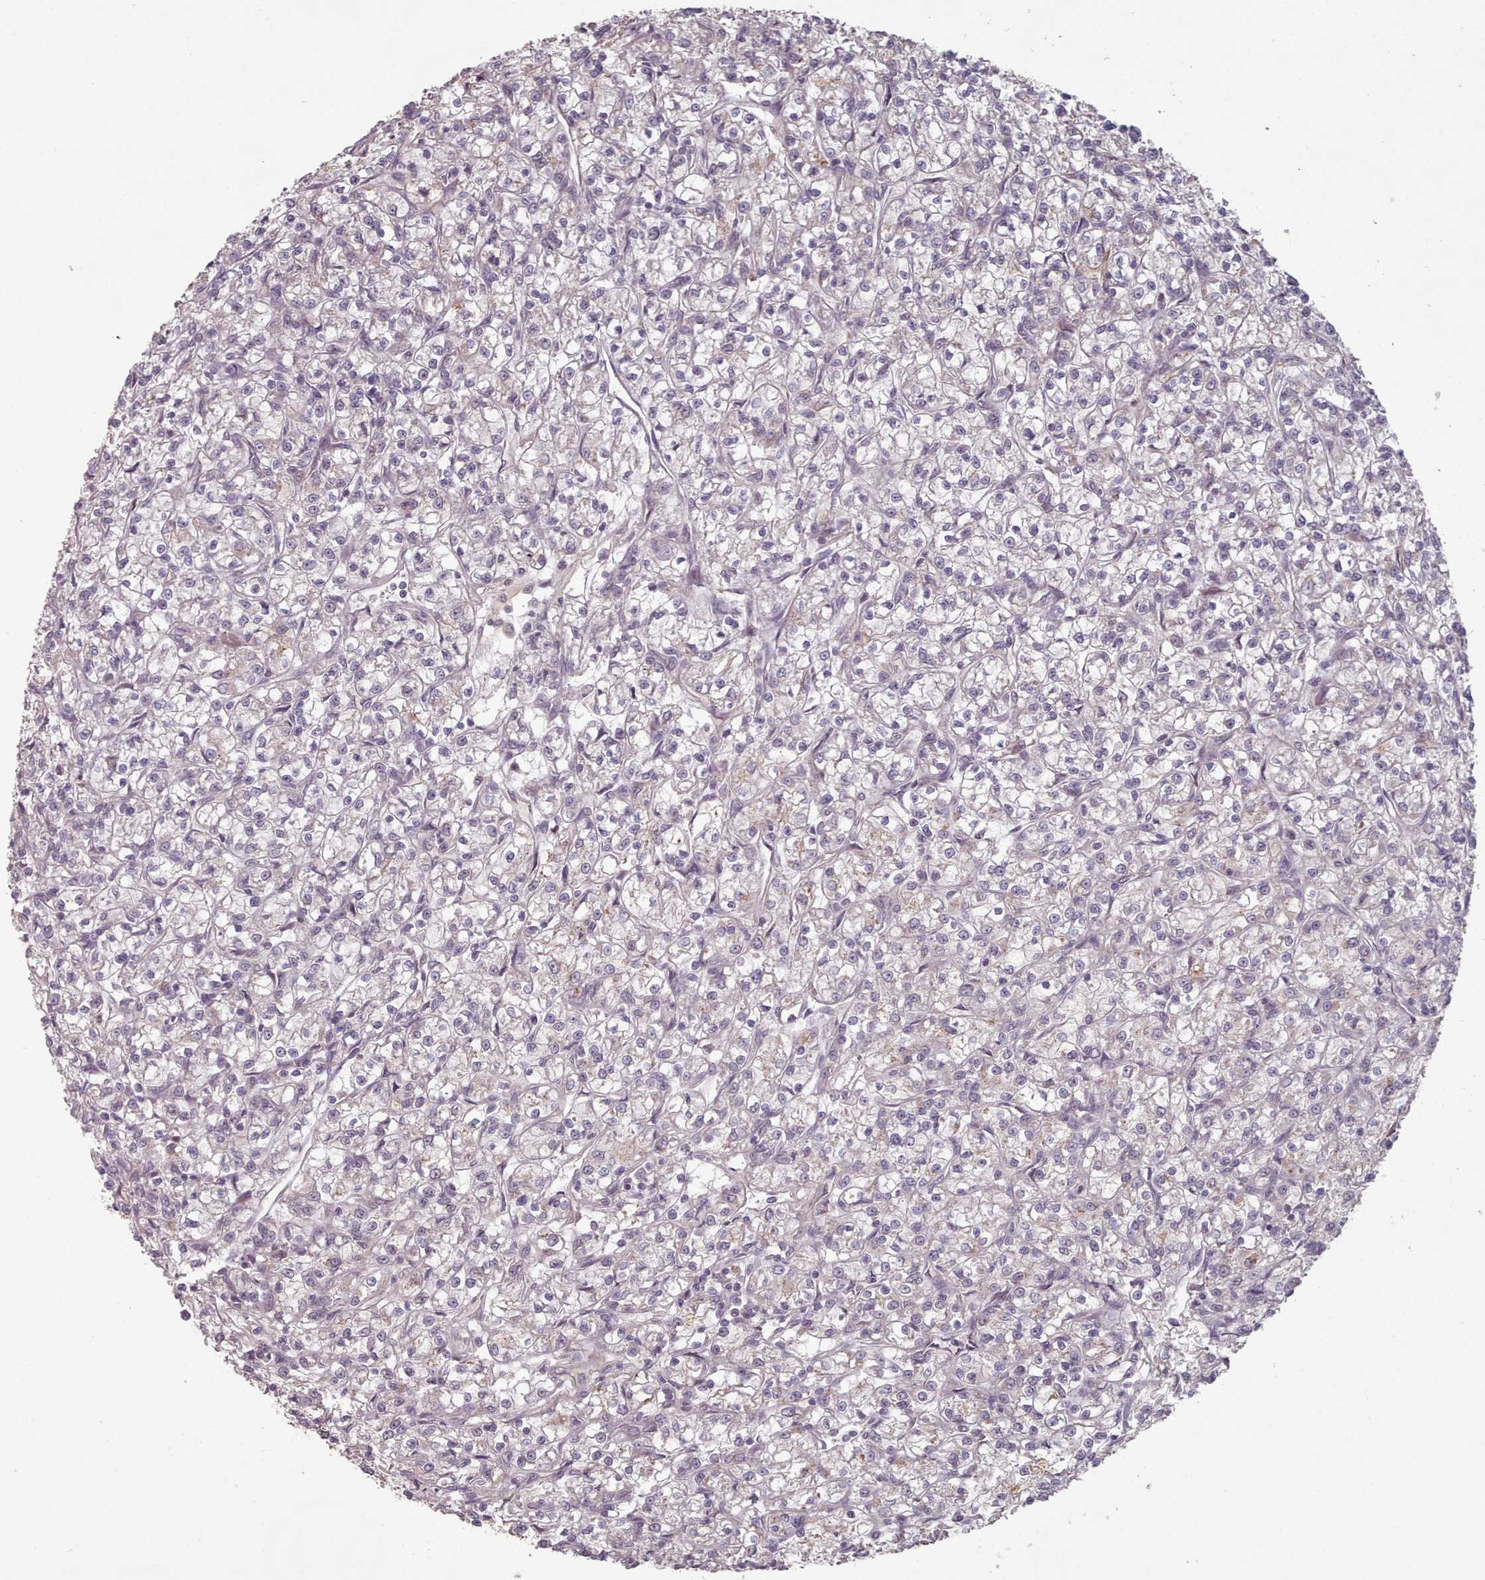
{"staining": {"intensity": "weak", "quantity": "<25%", "location": "cytoplasmic/membranous"}, "tissue": "renal cancer", "cell_type": "Tumor cells", "image_type": "cancer", "snomed": [{"axis": "morphology", "description": "Adenocarcinoma, NOS"}, {"axis": "topography", "description": "Kidney"}], "caption": "High magnification brightfield microscopy of renal cancer (adenocarcinoma) stained with DAB (3,3'-diaminobenzidine) (brown) and counterstained with hematoxylin (blue): tumor cells show no significant staining.", "gene": "ERCC6L", "patient": {"sex": "female", "age": 59}}